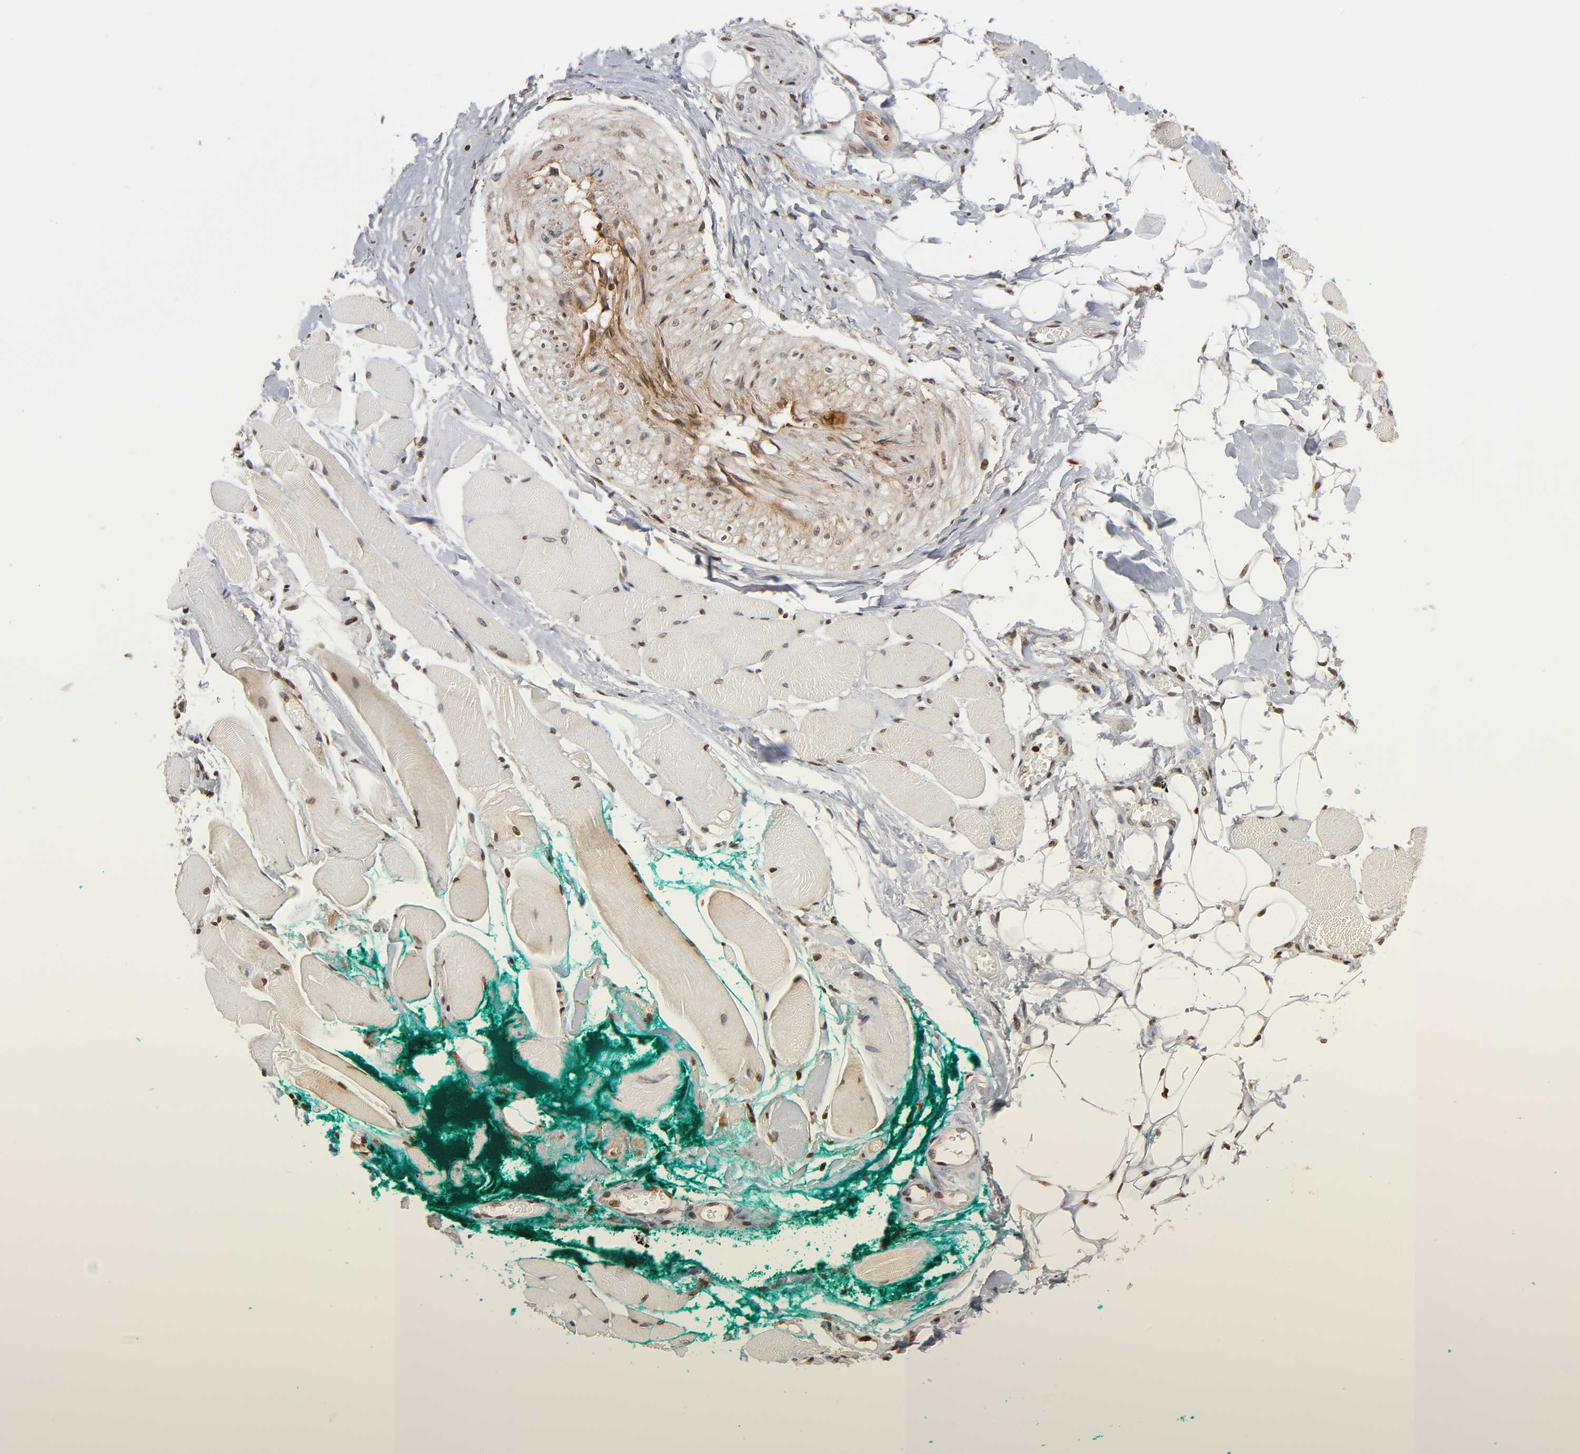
{"staining": {"intensity": "negative", "quantity": "none", "location": "none"}, "tissue": "skeletal muscle", "cell_type": "Myocytes", "image_type": "normal", "snomed": [{"axis": "morphology", "description": "Normal tissue, NOS"}, {"axis": "topography", "description": "Skeletal muscle"}, {"axis": "topography", "description": "Peripheral nerve tissue"}], "caption": "Immunohistochemistry photomicrograph of benign skeletal muscle stained for a protein (brown), which demonstrates no expression in myocytes.", "gene": "ITGAV", "patient": {"sex": "female", "age": 84}}